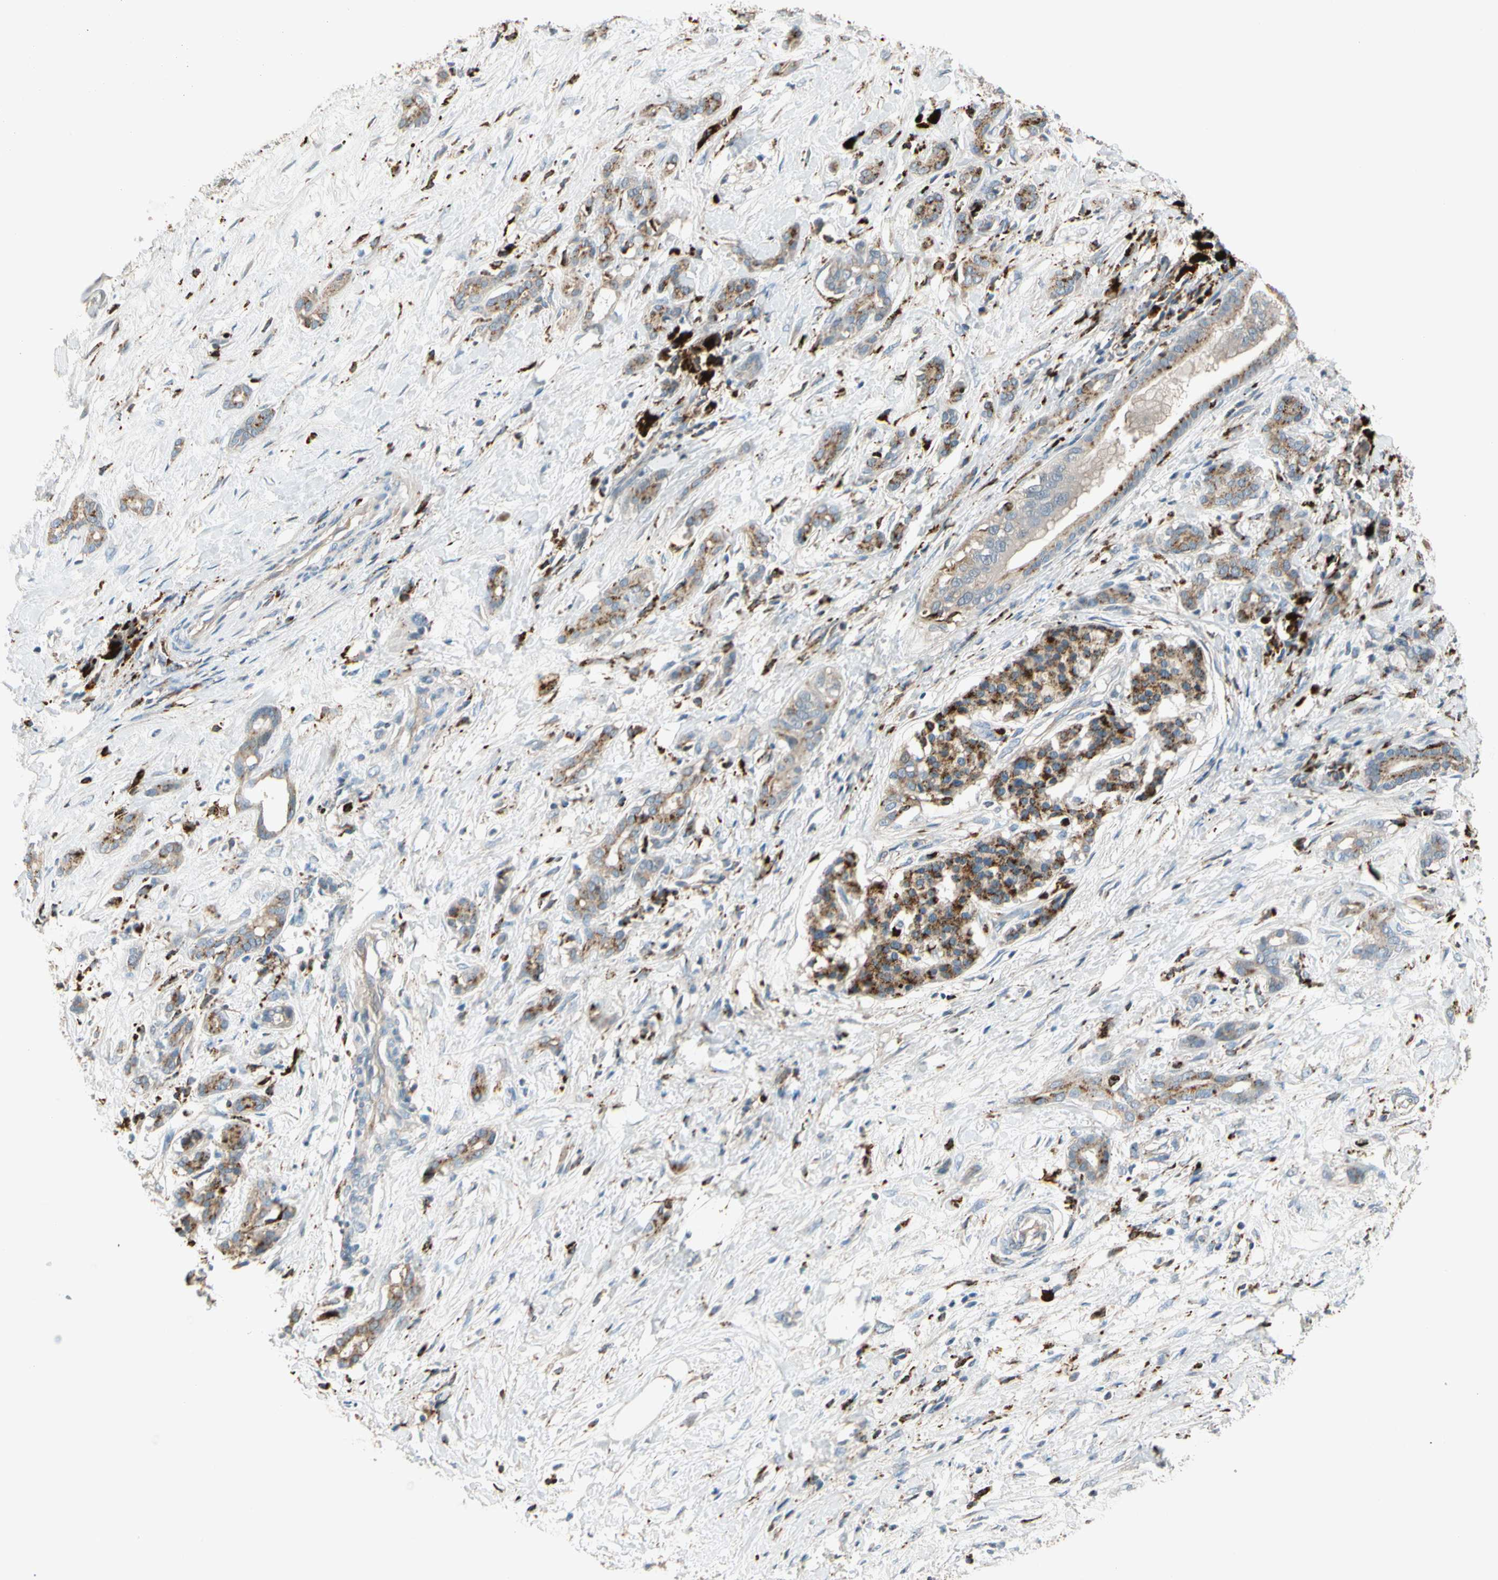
{"staining": {"intensity": "moderate", "quantity": ">75%", "location": "cytoplasmic/membranous"}, "tissue": "pancreatic cancer", "cell_type": "Tumor cells", "image_type": "cancer", "snomed": [{"axis": "morphology", "description": "Adenocarcinoma, NOS"}, {"axis": "topography", "description": "Pancreas"}], "caption": "Protein staining exhibits moderate cytoplasmic/membranous expression in approximately >75% of tumor cells in pancreatic cancer (adenocarcinoma).", "gene": "GM2A", "patient": {"sex": "male", "age": 41}}